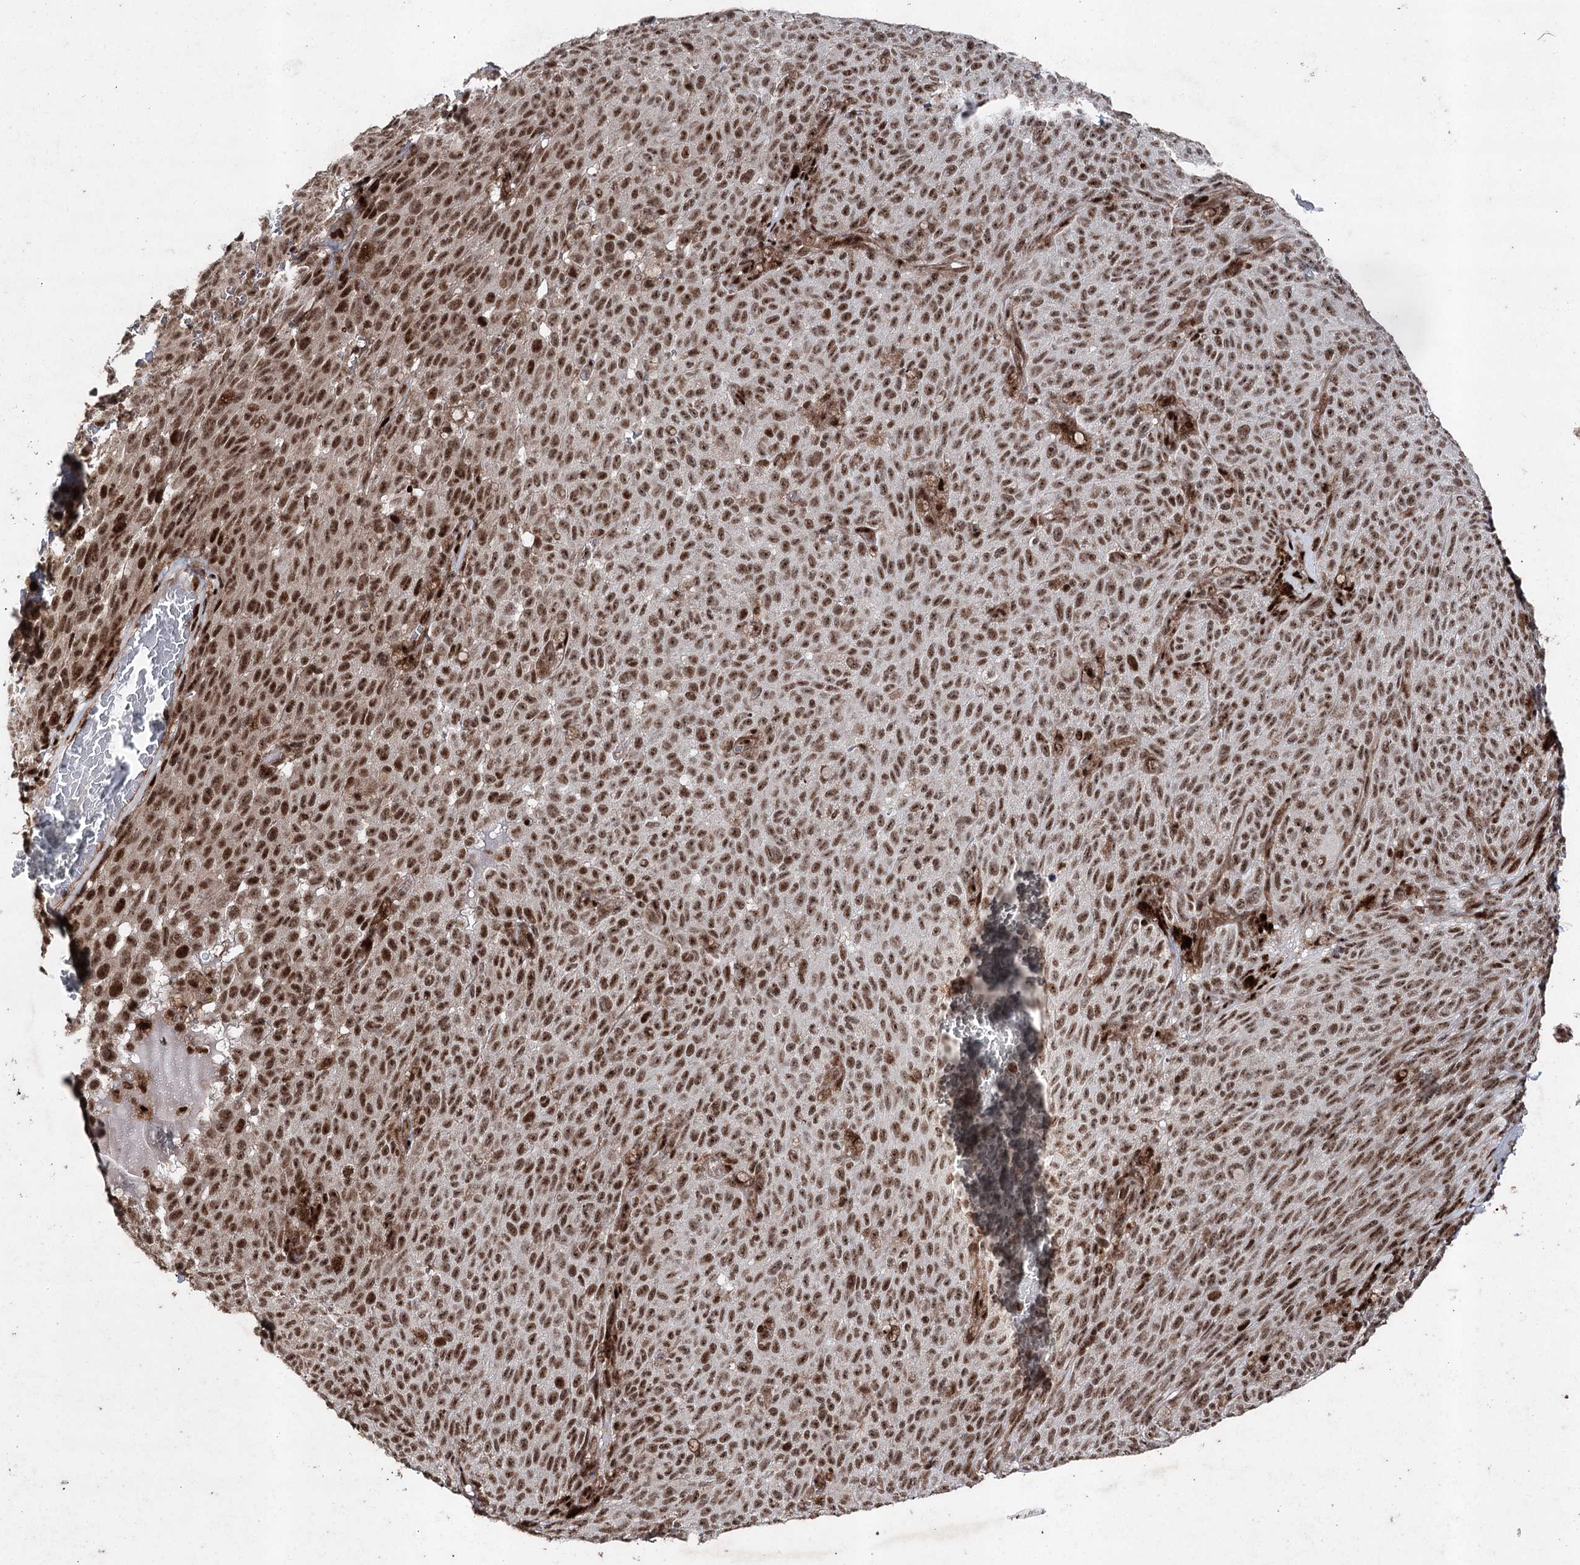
{"staining": {"intensity": "moderate", "quantity": ">75%", "location": "nuclear"}, "tissue": "melanoma", "cell_type": "Tumor cells", "image_type": "cancer", "snomed": [{"axis": "morphology", "description": "Malignant melanoma, NOS"}, {"axis": "topography", "description": "Skin"}], "caption": "Human melanoma stained for a protein (brown) reveals moderate nuclear positive expression in approximately >75% of tumor cells.", "gene": "PDCD4", "patient": {"sex": "female", "age": 82}}